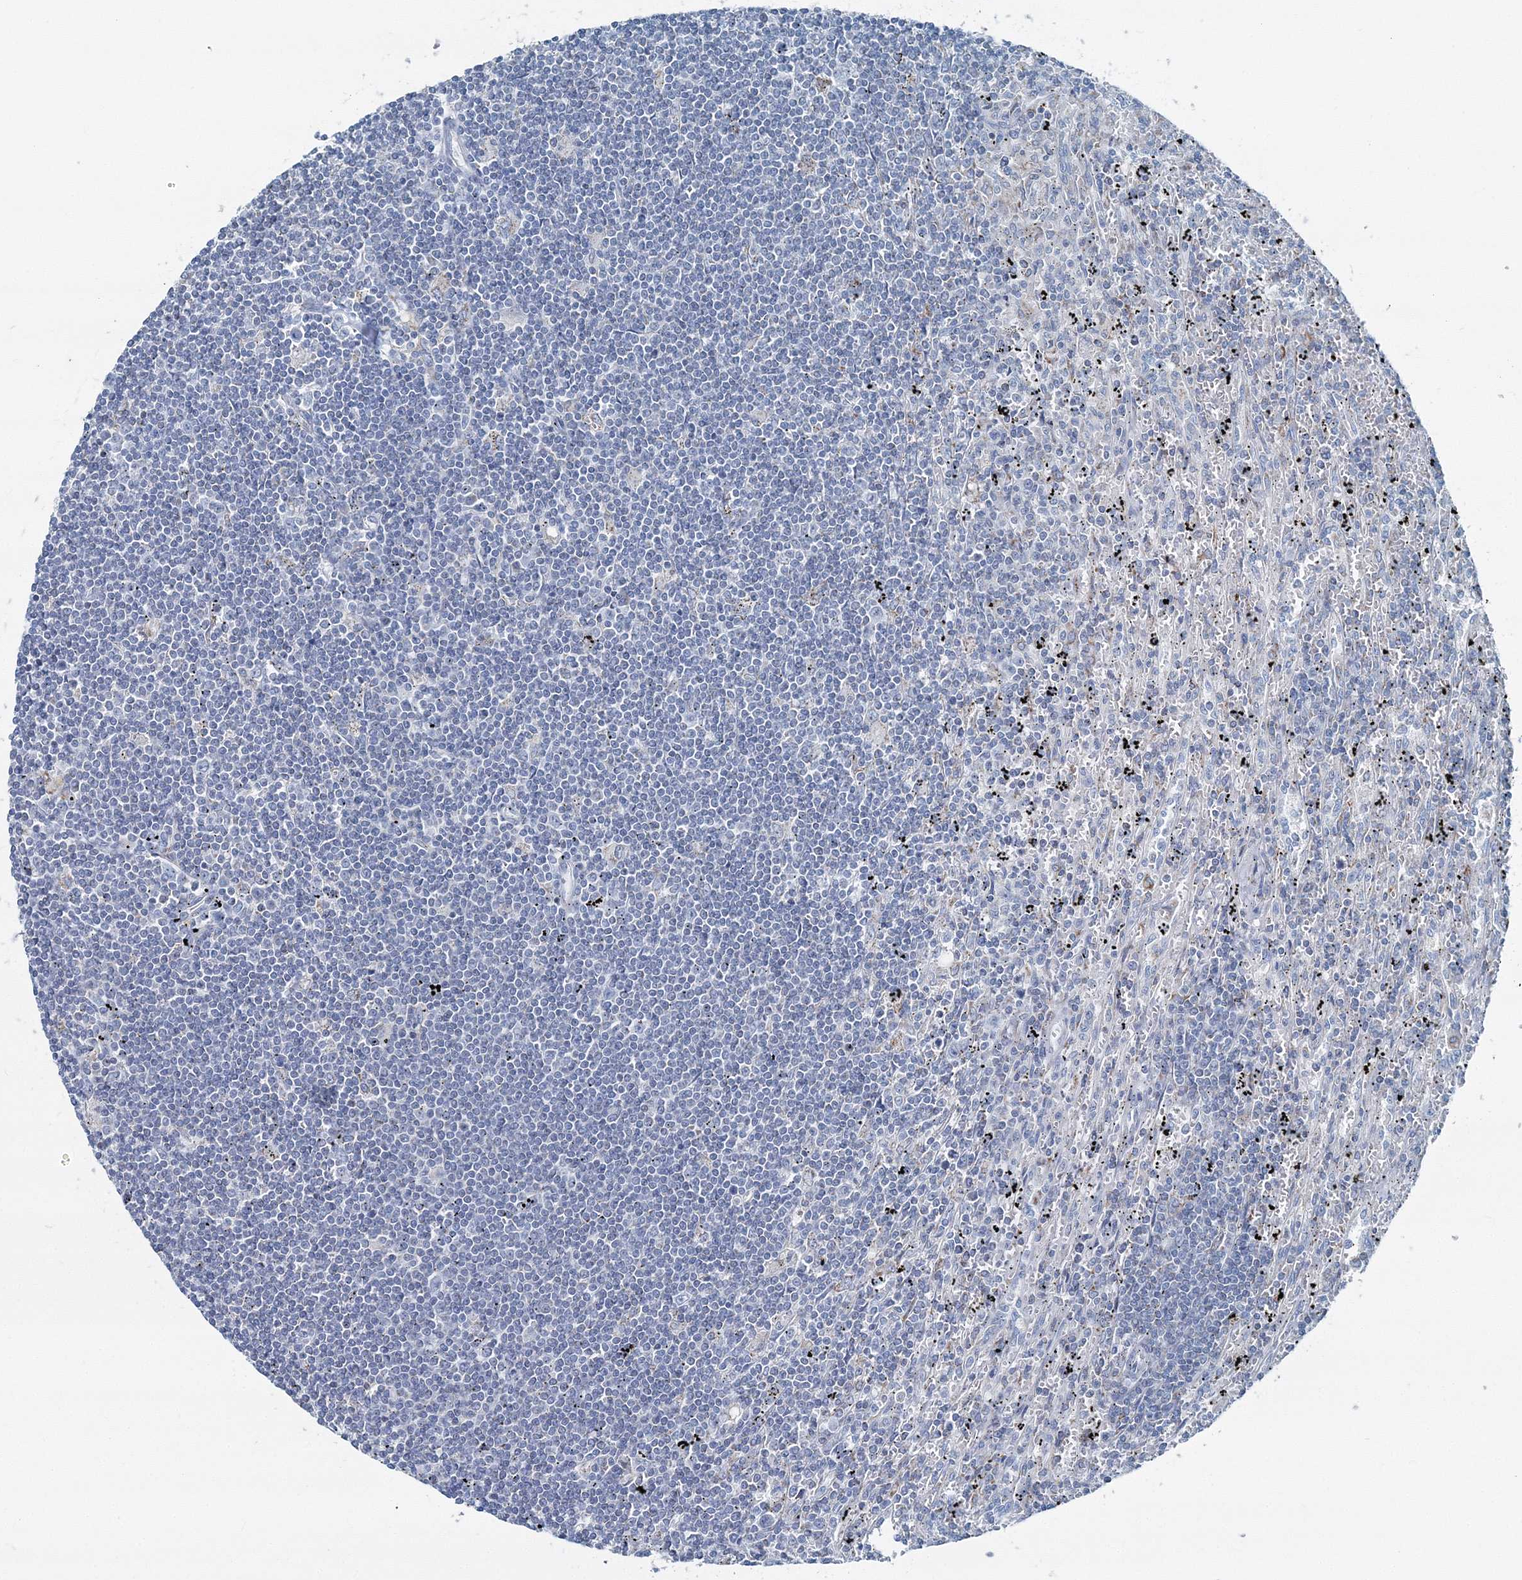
{"staining": {"intensity": "negative", "quantity": "none", "location": "none"}, "tissue": "lymphoma", "cell_type": "Tumor cells", "image_type": "cancer", "snomed": [{"axis": "morphology", "description": "Malignant lymphoma, non-Hodgkin's type, Low grade"}, {"axis": "topography", "description": "Spleen"}], "caption": "Lymphoma was stained to show a protein in brown. There is no significant expression in tumor cells. (DAB immunohistochemistry with hematoxylin counter stain).", "gene": "GABARAPL2", "patient": {"sex": "male", "age": 76}}